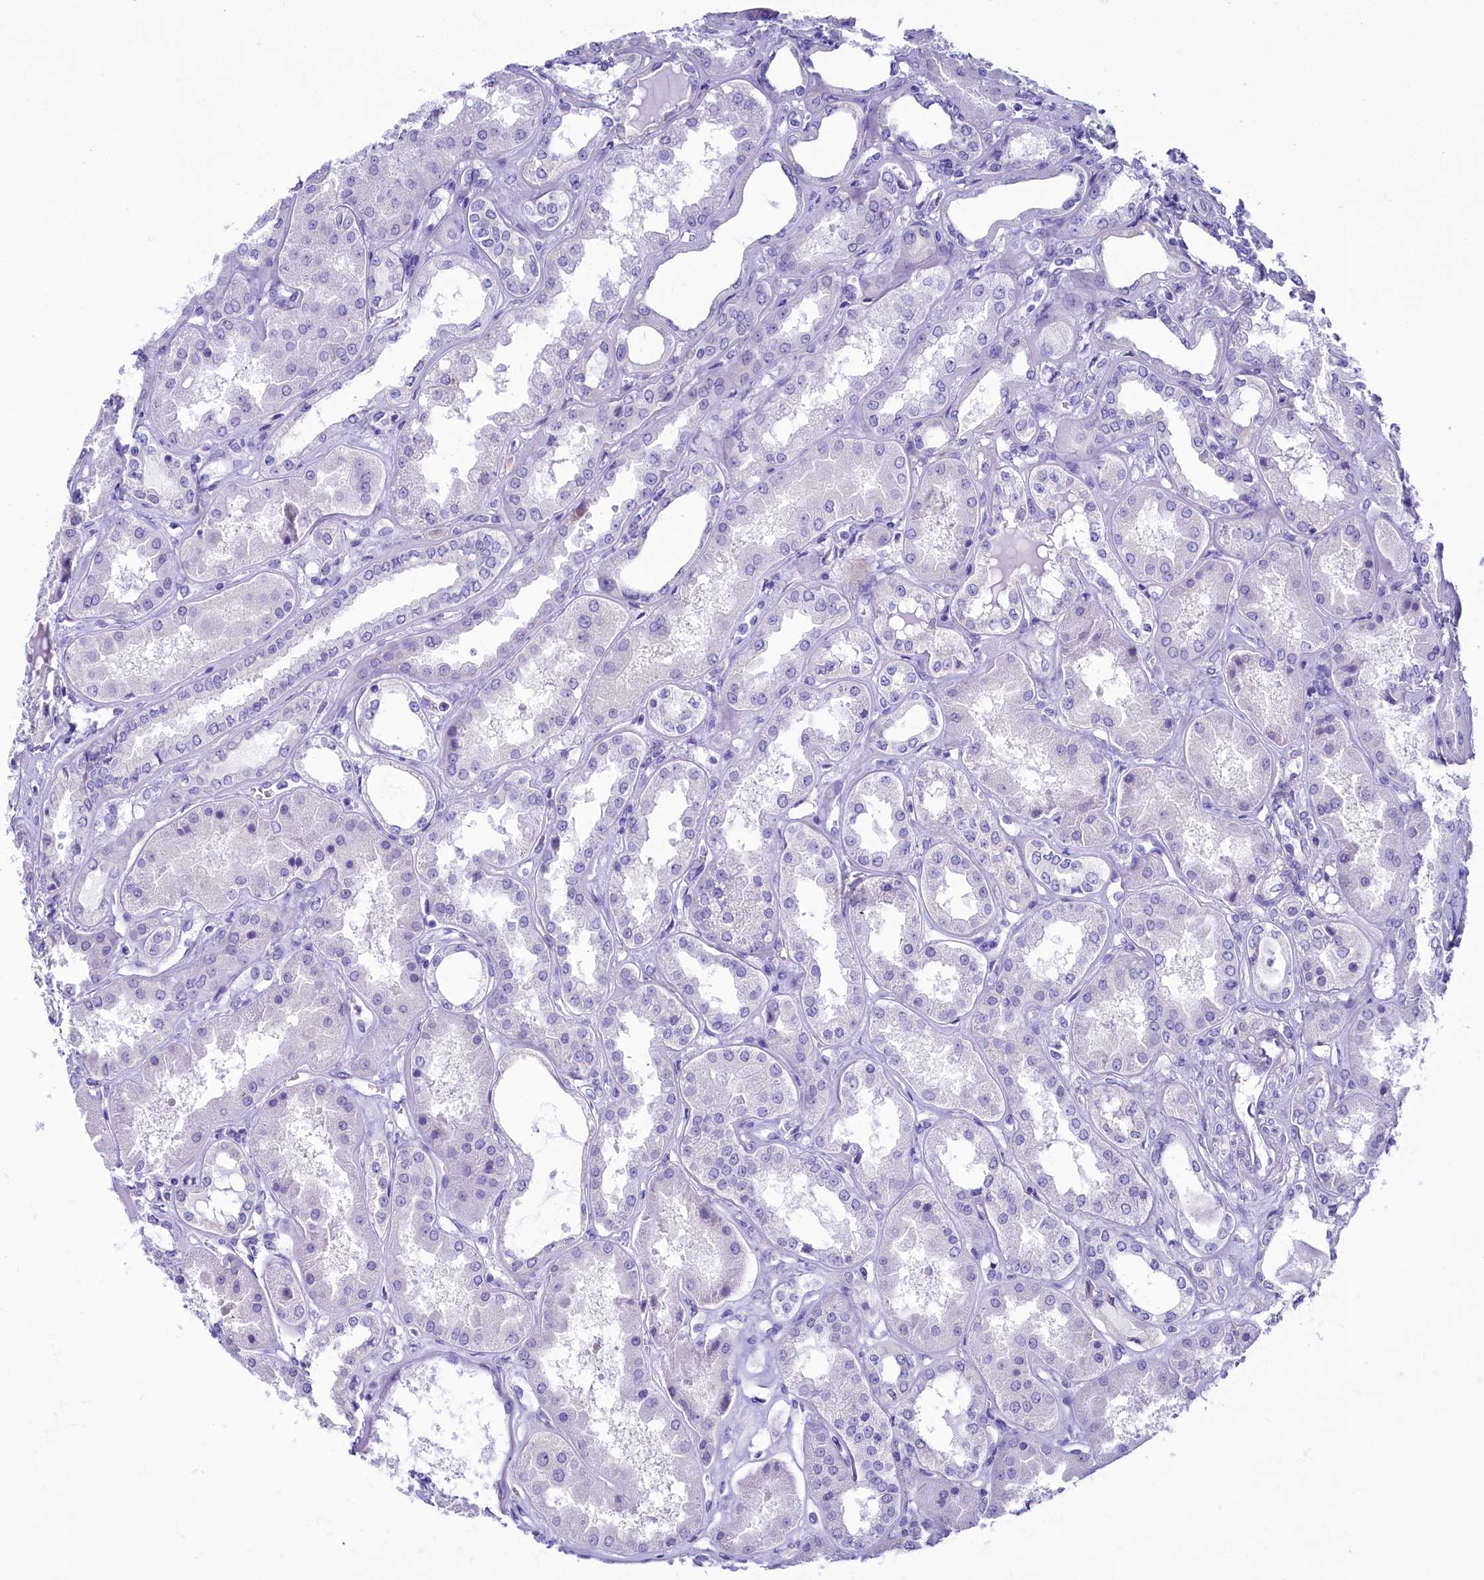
{"staining": {"intensity": "negative", "quantity": "none", "location": "none"}, "tissue": "kidney", "cell_type": "Cells in glomeruli", "image_type": "normal", "snomed": [{"axis": "morphology", "description": "Normal tissue, NOS"}, {"axis": "topography", "description": "Kidney"}], "caption": "Kidney stained for a protein using immunohistochemistry (IHC) demonstrates no staining cells in glomeruli.", "gene": "SKA3", "patient": {"sex": "female", "age": 56}}